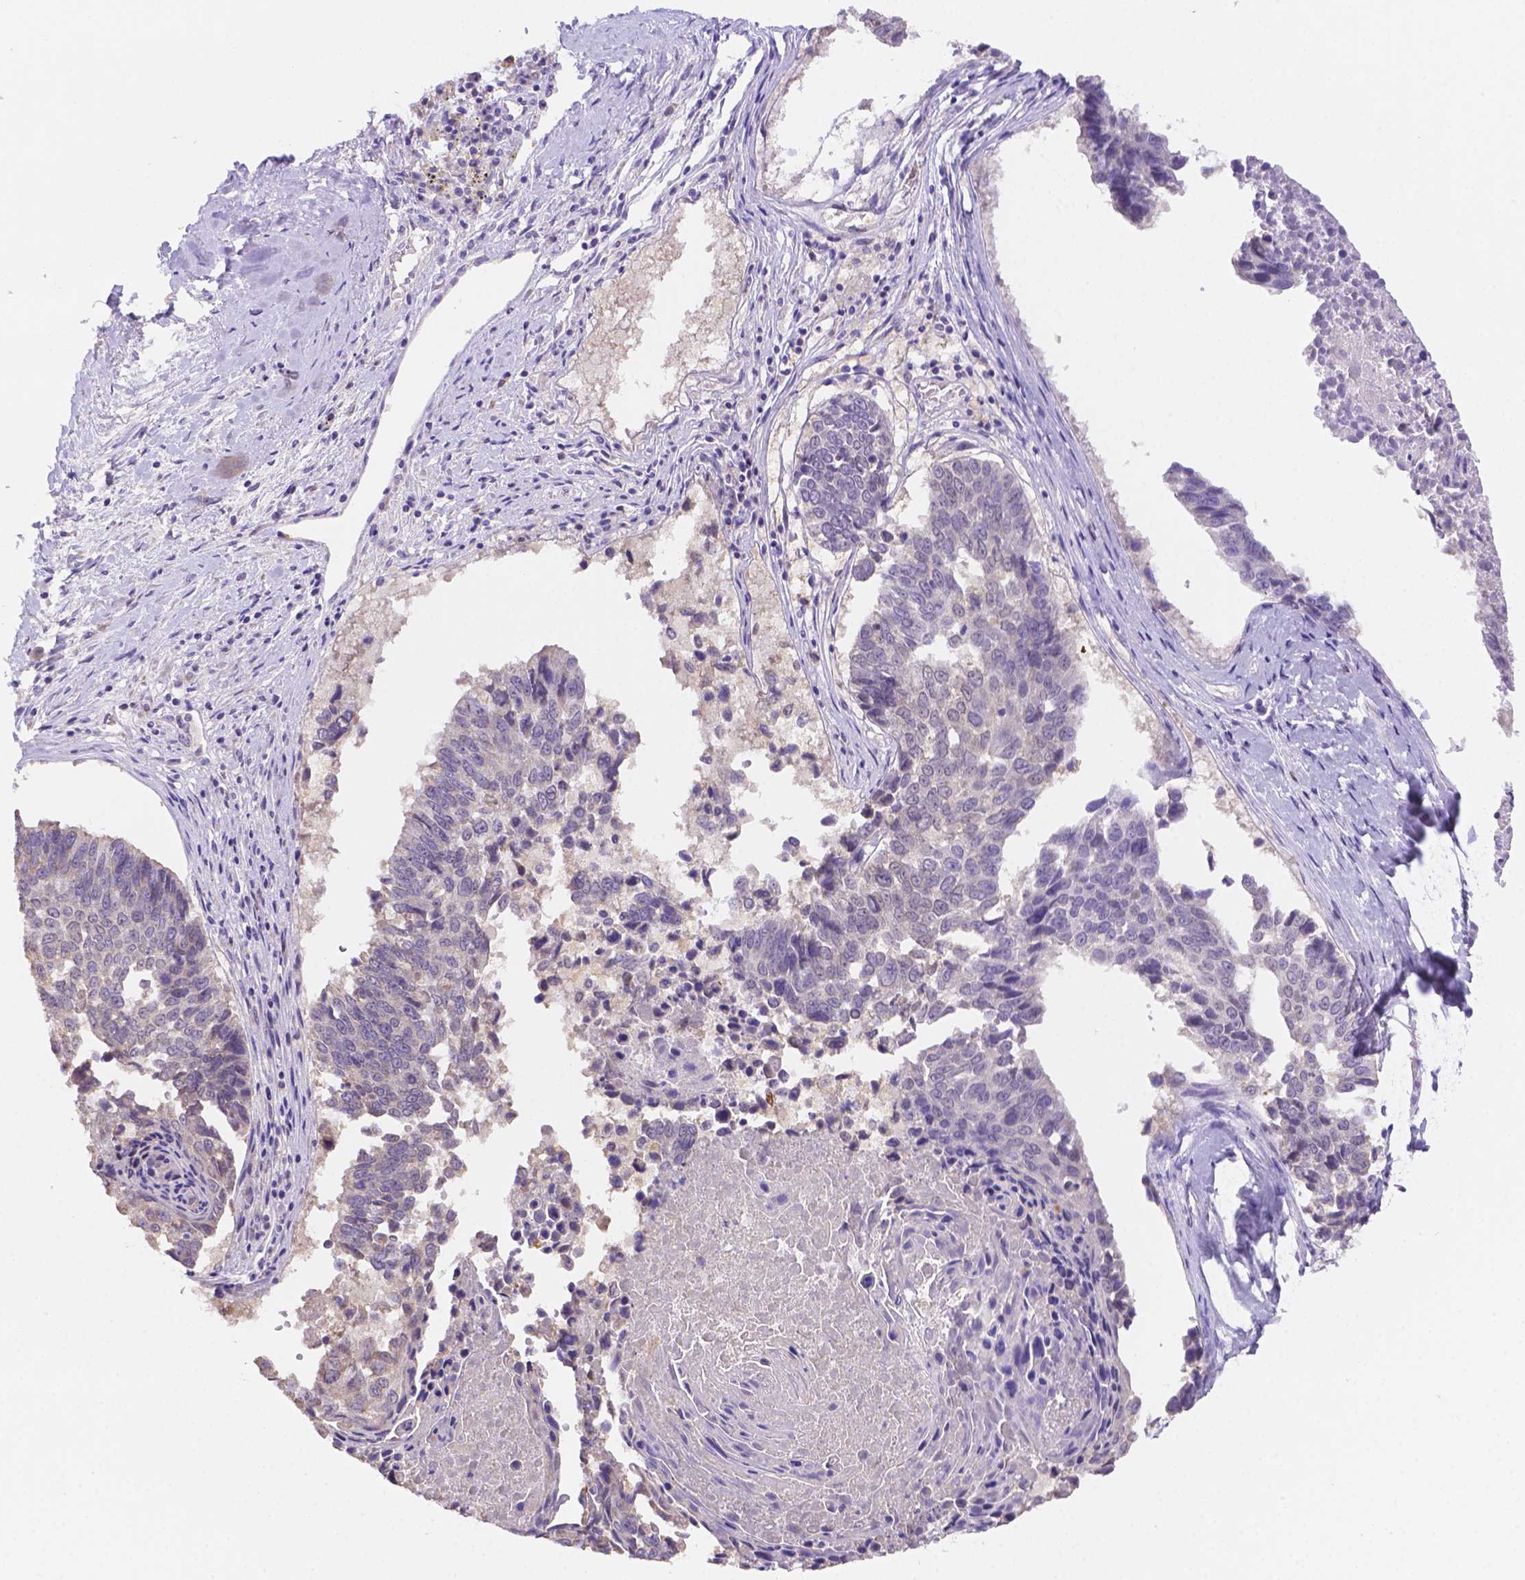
{"staining": {"intensity": "negative", "quantity": "none", "location": "none"}, "tissue": "lung cancer", "cell_type": "Tumor cells", "image_type": "cancer", "snomed": [{"axis": "morphology", "description": "Squamous cell carcinoma, NOS"}, {"axis": "topography", "description": "Lung"}], "caption": "Image shows no significant protein positivity in tumor cells of lung cancer (squamous cell carcinoma).", "gene": "NXPE2", "patient": {"sex": "male", "age": 73}}